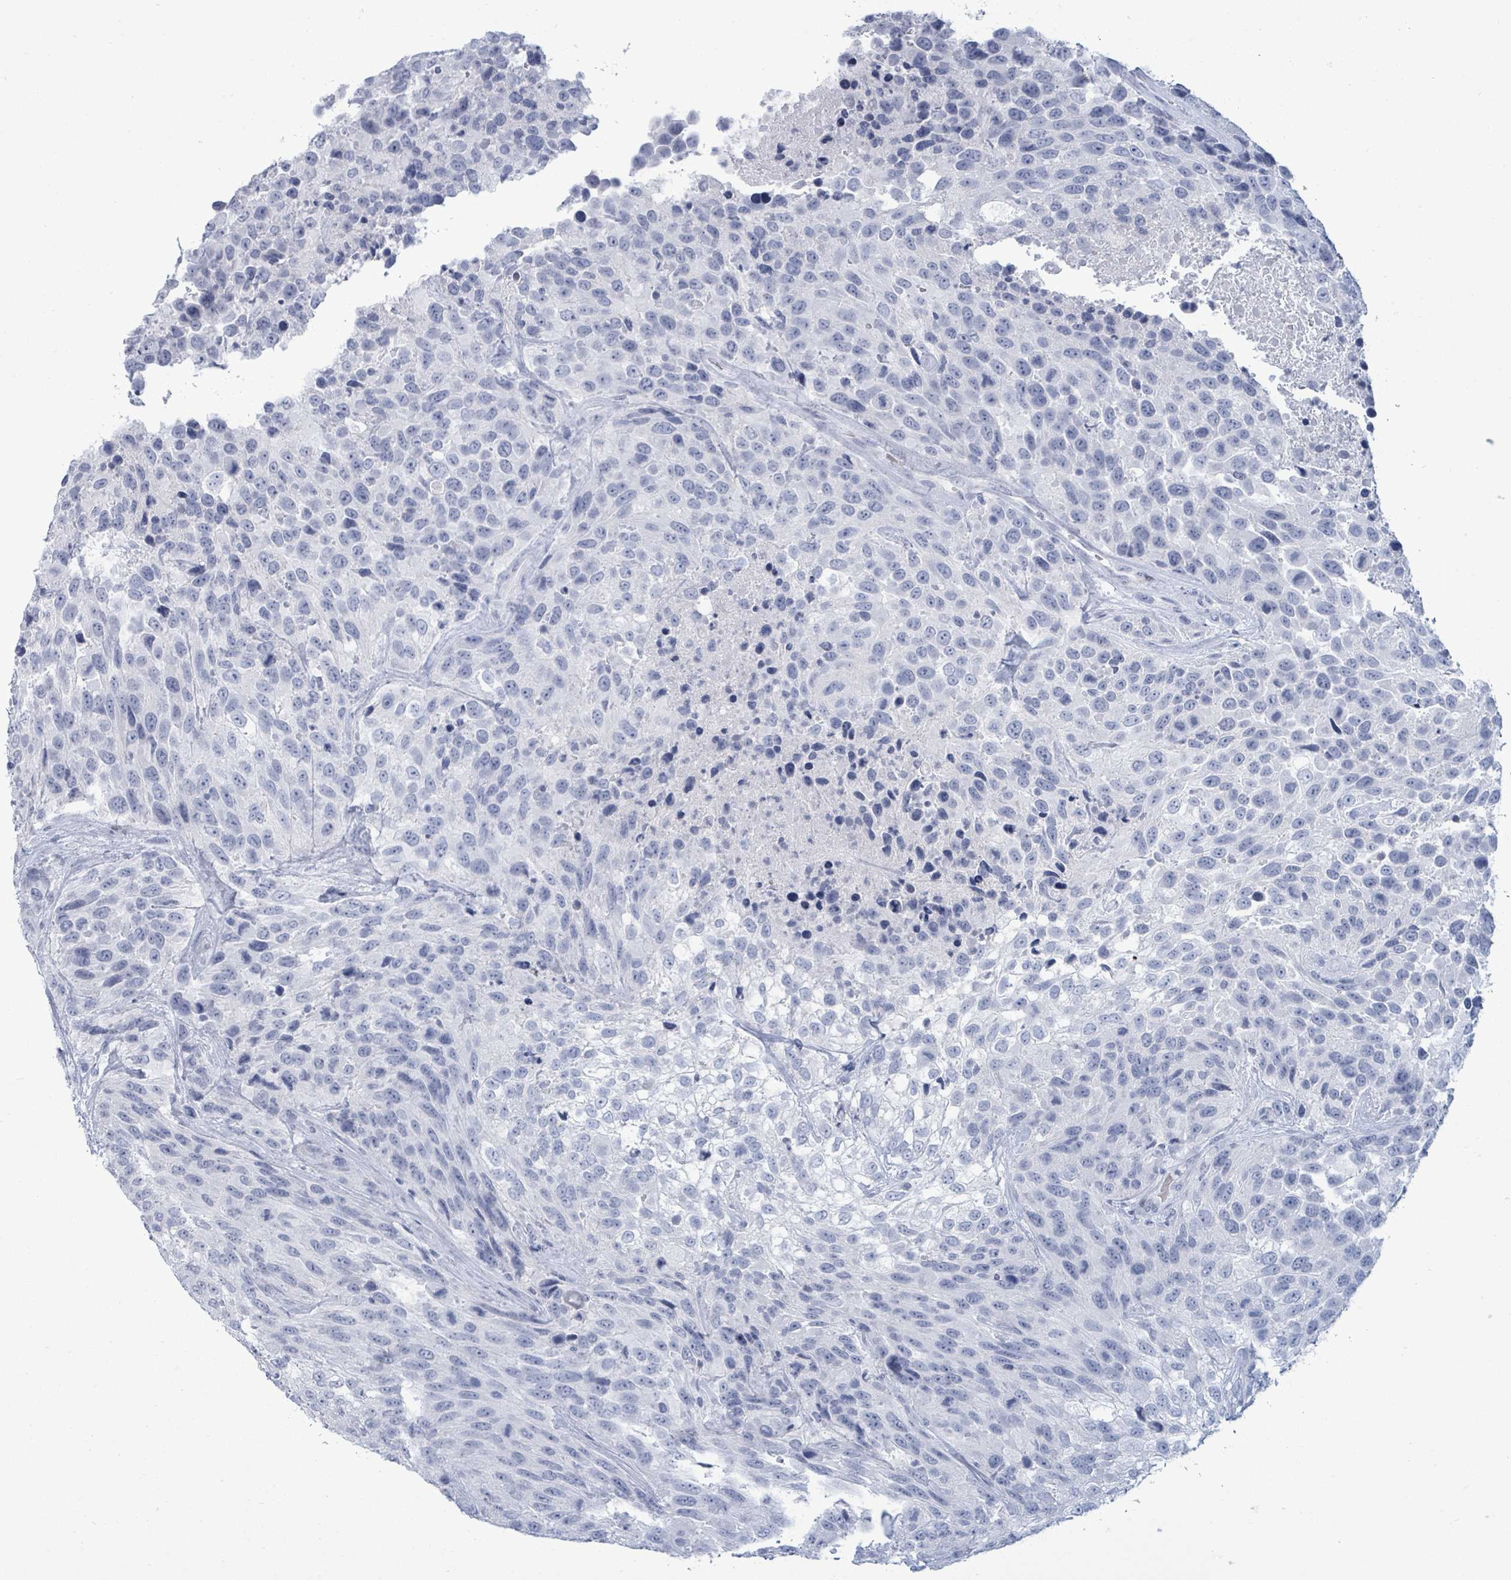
{"staining": {"intensity": "negative", "quantity": "none", "location": "none"}, "tissue": "urothelial cancer", "cell_type": "Tumor cells", "image_type": "cancer", "snomed": [{"axis": "morphology", "description": "Urothelial carcinoma, High grade"}, {"axis": "topography", "description": "Urinary bladder"}], "caption": "An IHC photomicrograph of urothelial cancer is shown. There is no staining in tumor cells of urothelial cancer. (DAB immunohistochemistry visualized using brightfield microscopy, high magnification).", "gene": "MALL", "patient": {"sex": "female", "age": 70}}